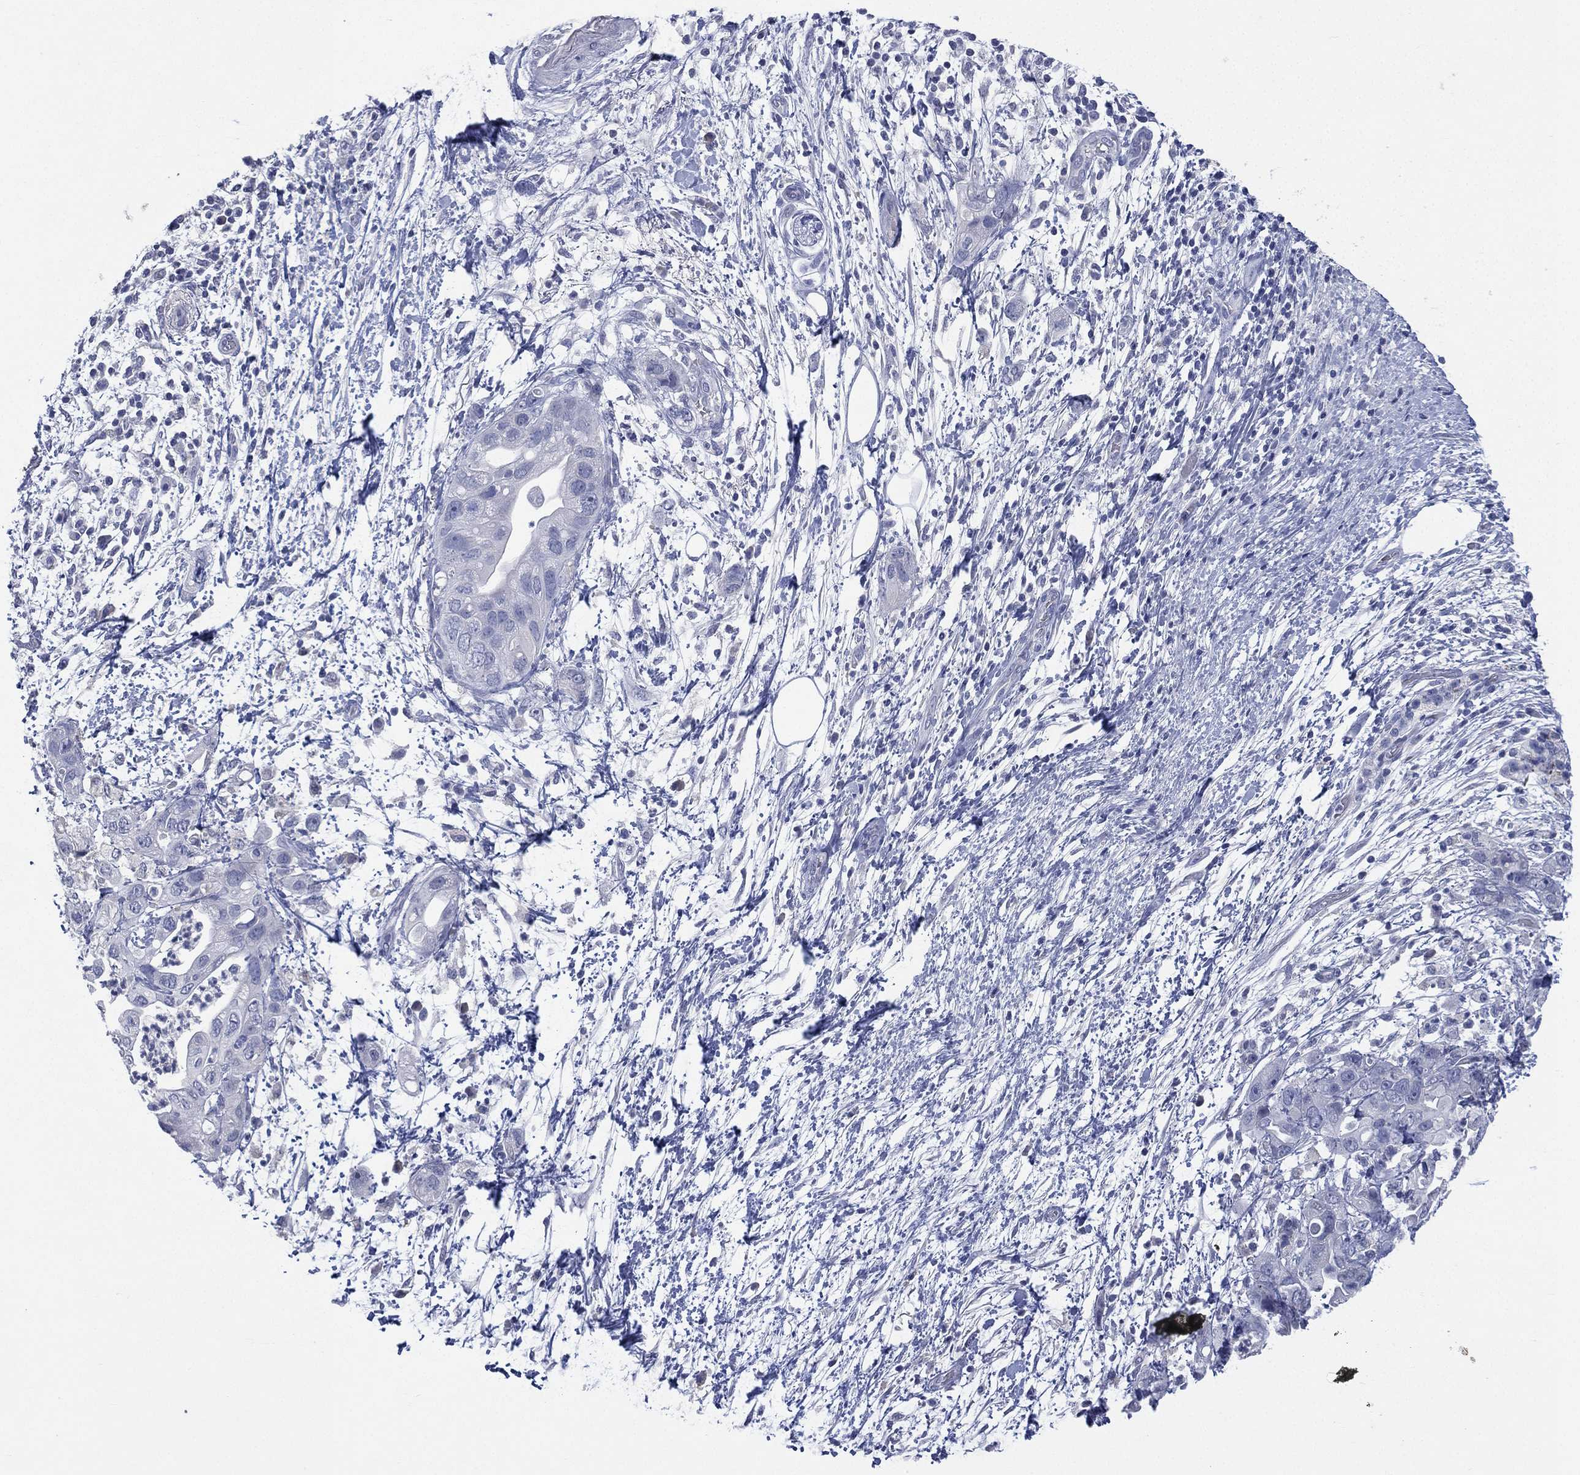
{"staining": {"intensity": "negative", "quantity": "none", "location": "none"}, "tissue": "pancreatic cancer", "cell_type": "Tumor cells", "image_type": "cancer", "snomed": [{"axis": "morphology", "description": "Adenocarcinoma, NOS"}, {"axis": "topography", "description": "Pancreas"}], "caption": "Immunohistochemical staining of adenocarcinoma (pancreatic) displays no significant positivity in tumor cells.", "gene": "KRT35", "patient": {"sex": "female", "age": 72}}